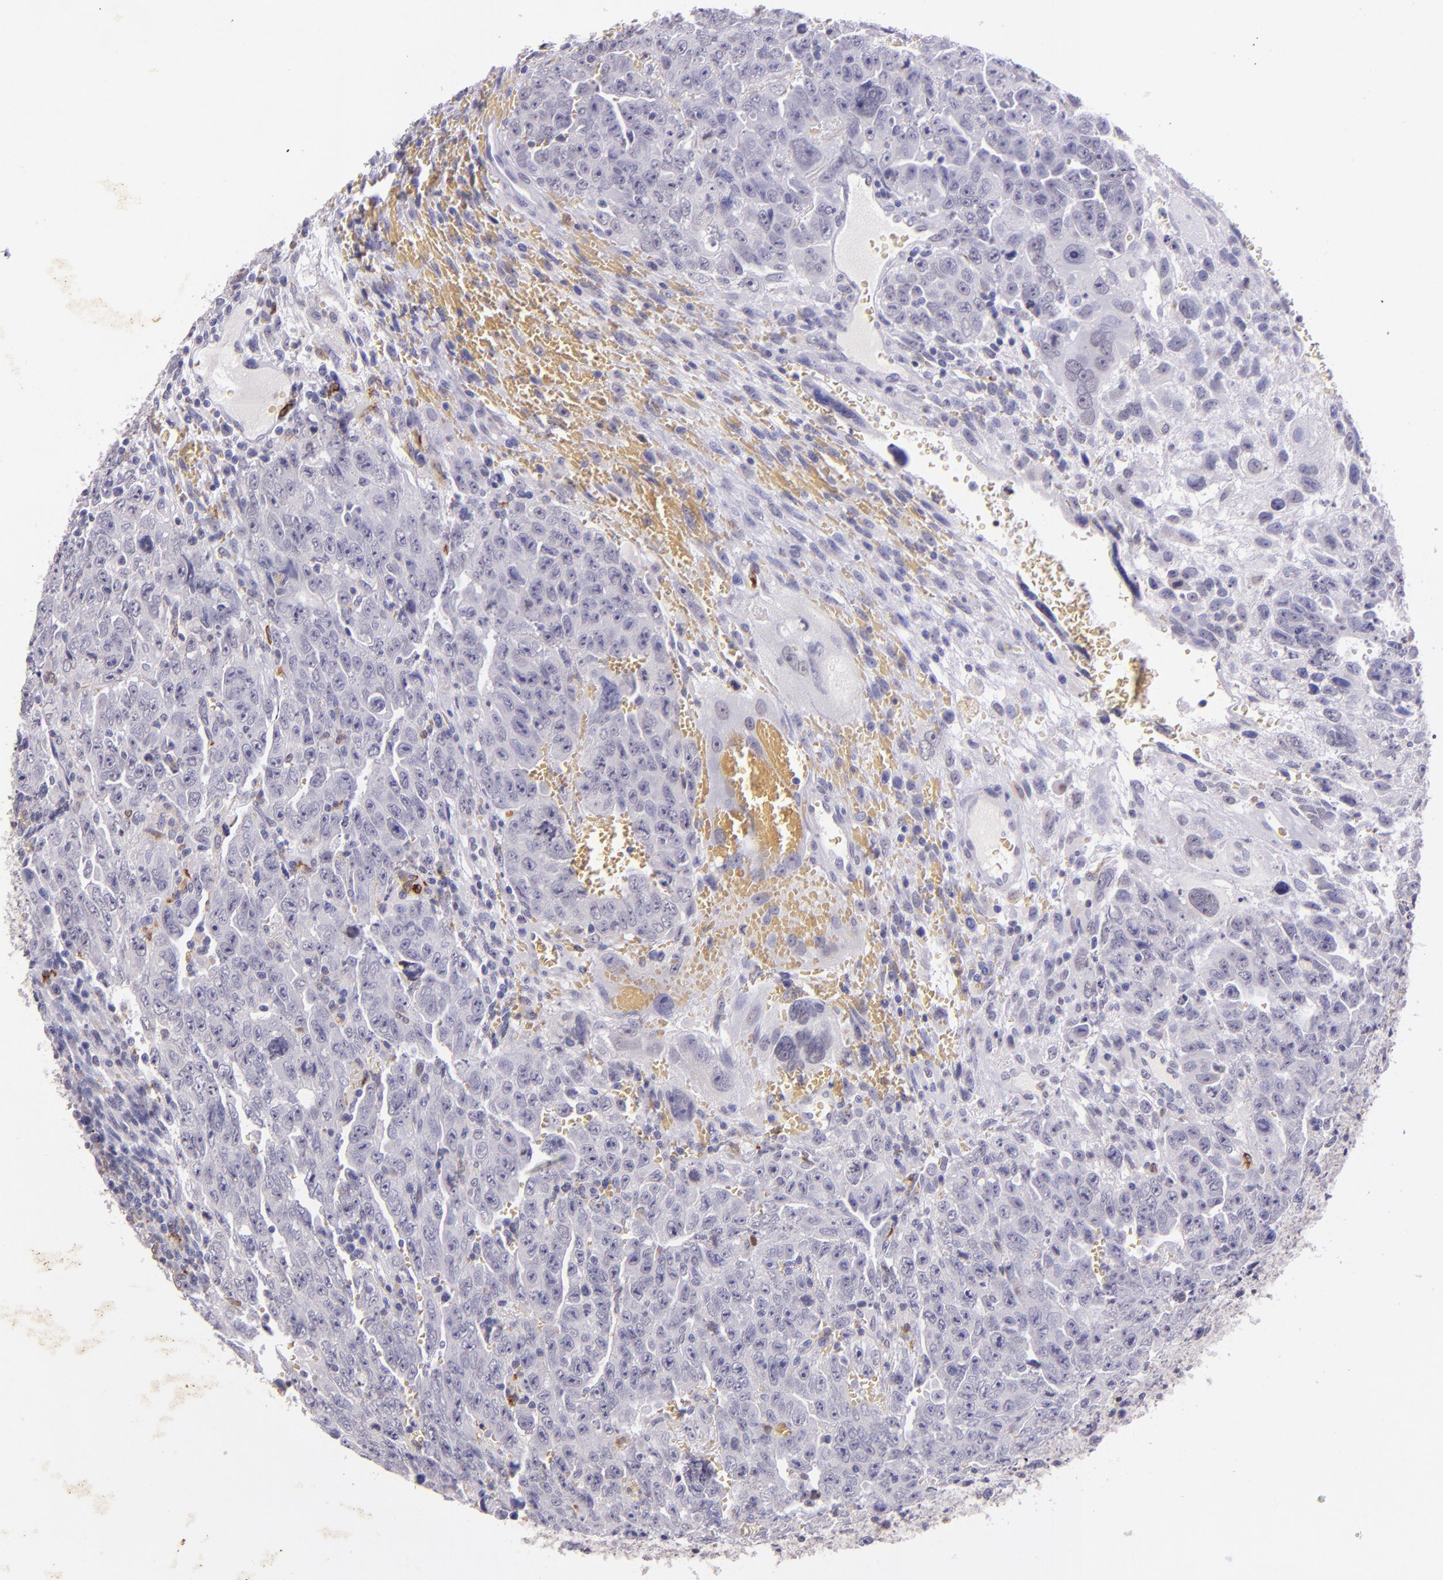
{"staining": {"intensity": "strong", "quantity": "<25%", "location": "cytoplasmic/membranous"}, "tissue": "testis cancer", "cell_type": "Tumor cells", "image_type": "cancer", "snomed": [{"axis": "morphology", "description": "Carcinoma, Embryonal, NOS"}, {"axis": "topography", "description": "Testis"}], "caption": "Strong cytoplasmic/membranous positivity is appreciated in about <25% of tumor cells in testis cancer (embryonal carcinoma).", "gene": "RTN1", "patient": {"sex": "male", "age": 28}}